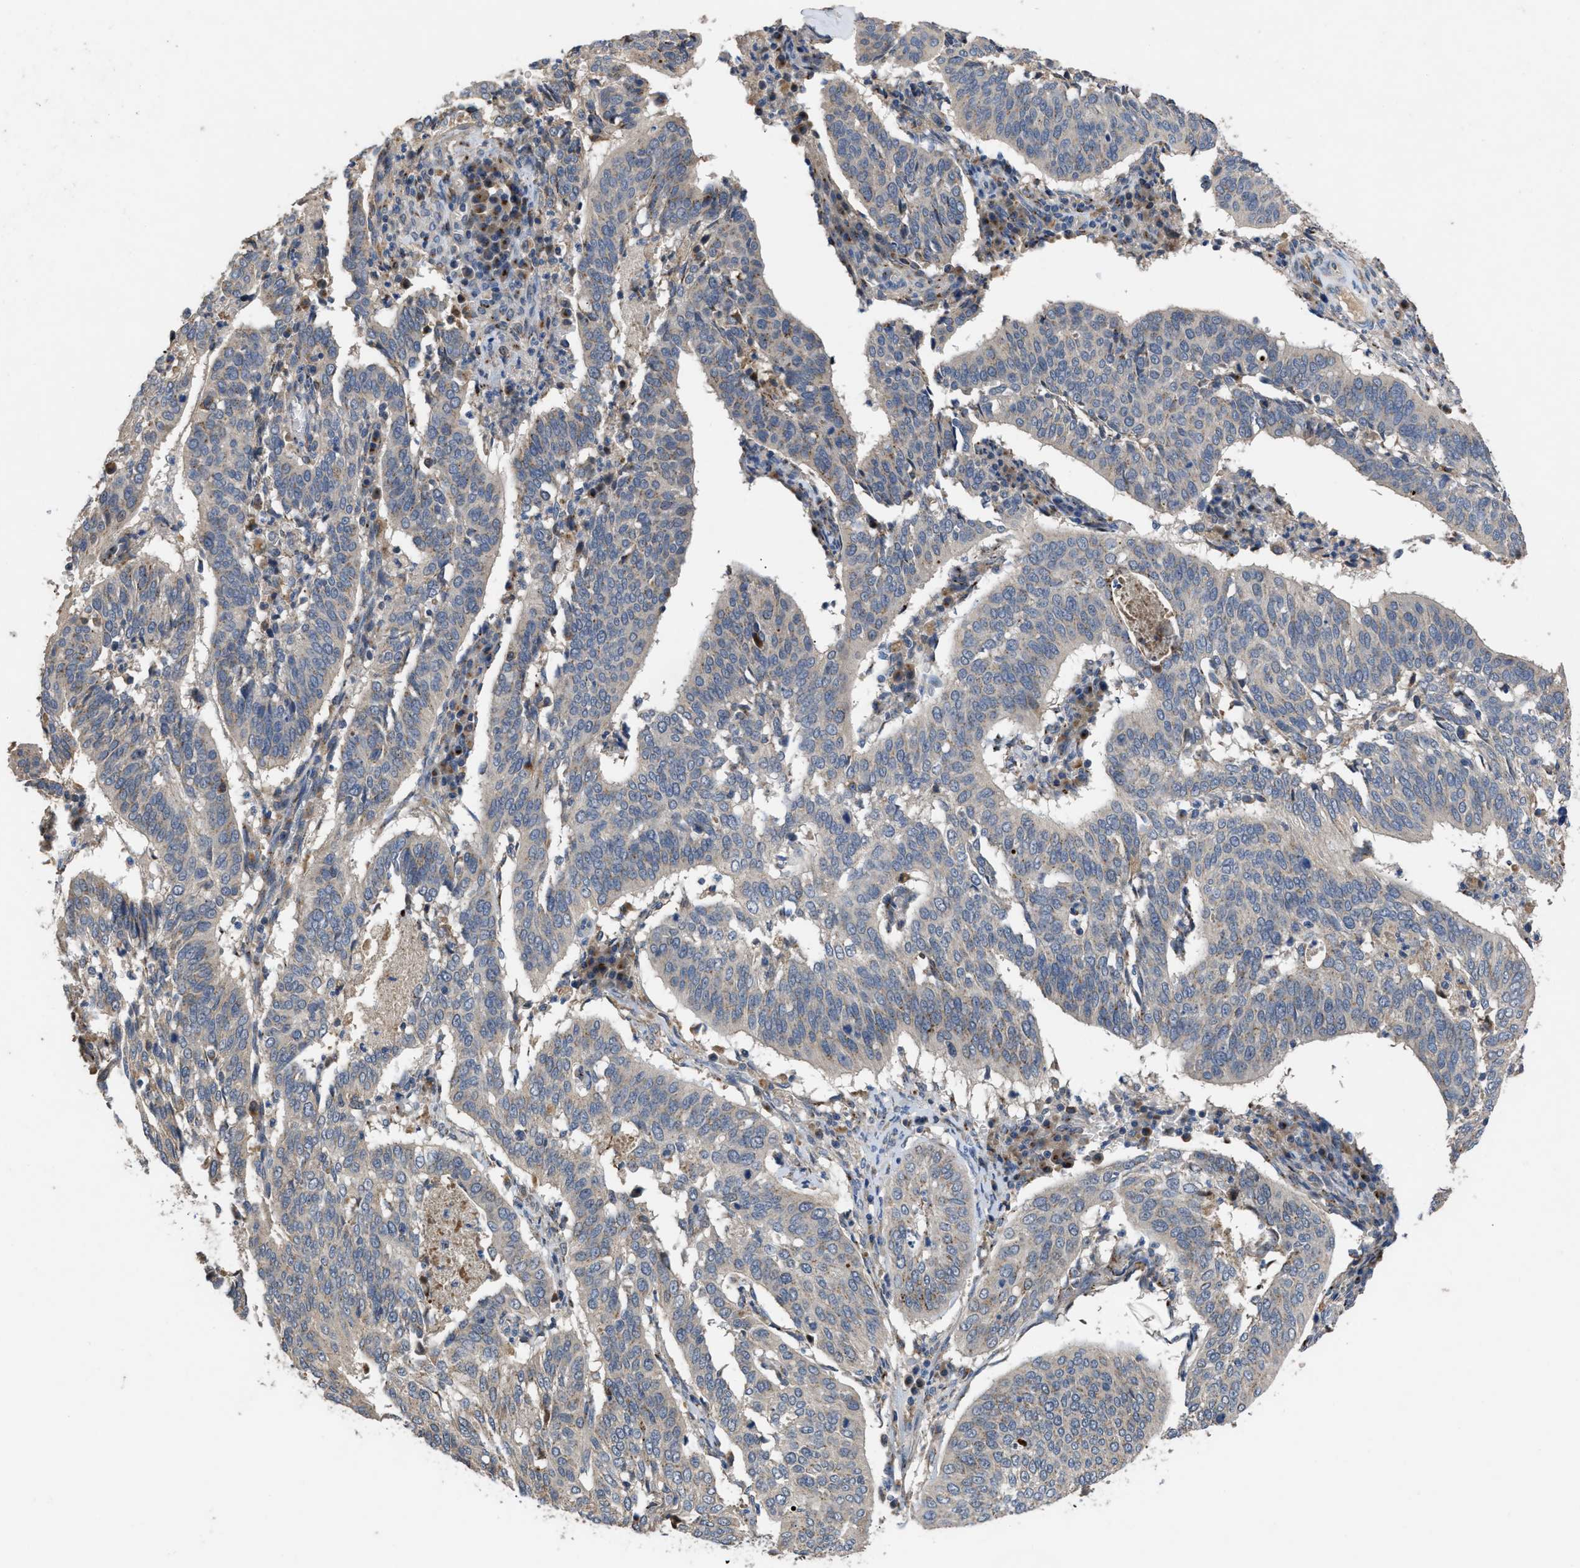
{"staining": {"intensity": "weak", "quantity": "<25%", "location": "cytoplasmic/membranous"}, "tissue": "cervical cancer", "cell_type": "Tumor cells", "image_type": "cancer", "snomed": [{"axis": "morphology", "description": "Normal tissue, NOS"}, {"axis": "morphology", "description": "Squamous cell carcinoma, NOS"}, {"axis": "topography", "description": "Cervix"}], "caption": "Tumor cells are negative for protein expression in human cervical squamous cell carcinoma.", "gene": "SIK2", "patient": {"sex": "female", "age": 39}}